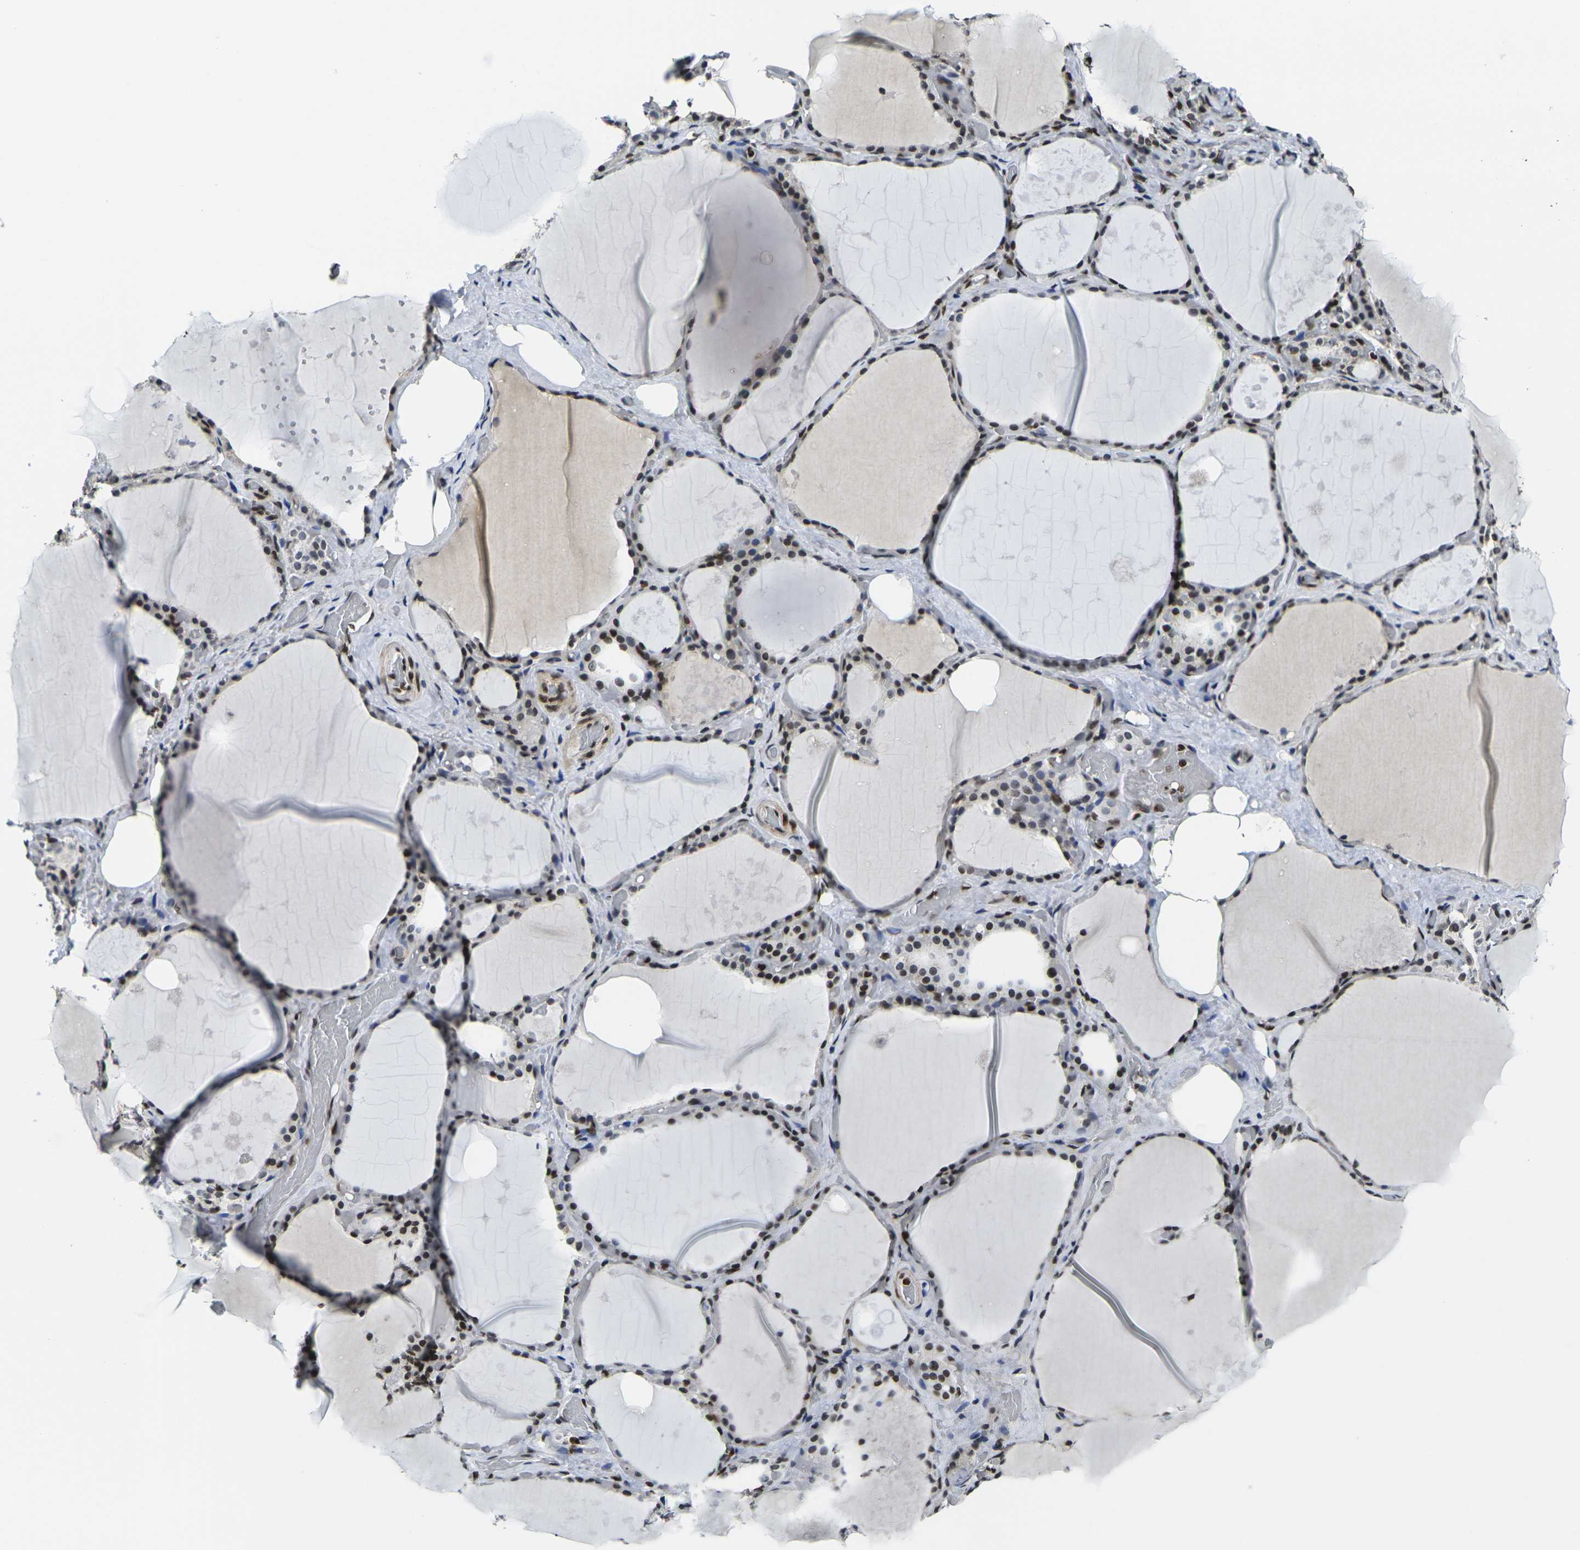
{"staining": {"intensity": "strong", "quantity": "25%-75%", "location": "nuclear"}, "tissue": "thyroid gland", "cell_type": "Glandular cells", "image_type": "normal", "snomed": [{"axis": "morphology", "description": "Normal tissue, NOS"}, {"axis": "topography", "description": "Thyroid gland"}], "caption": "The immunohistochemical stain highlights strong nuclear expression in glandular cells of normal thyroid gland. Nuclei are stained in blue.", "gene": "H1", "patient": {"sex": "male", "age": 61}}